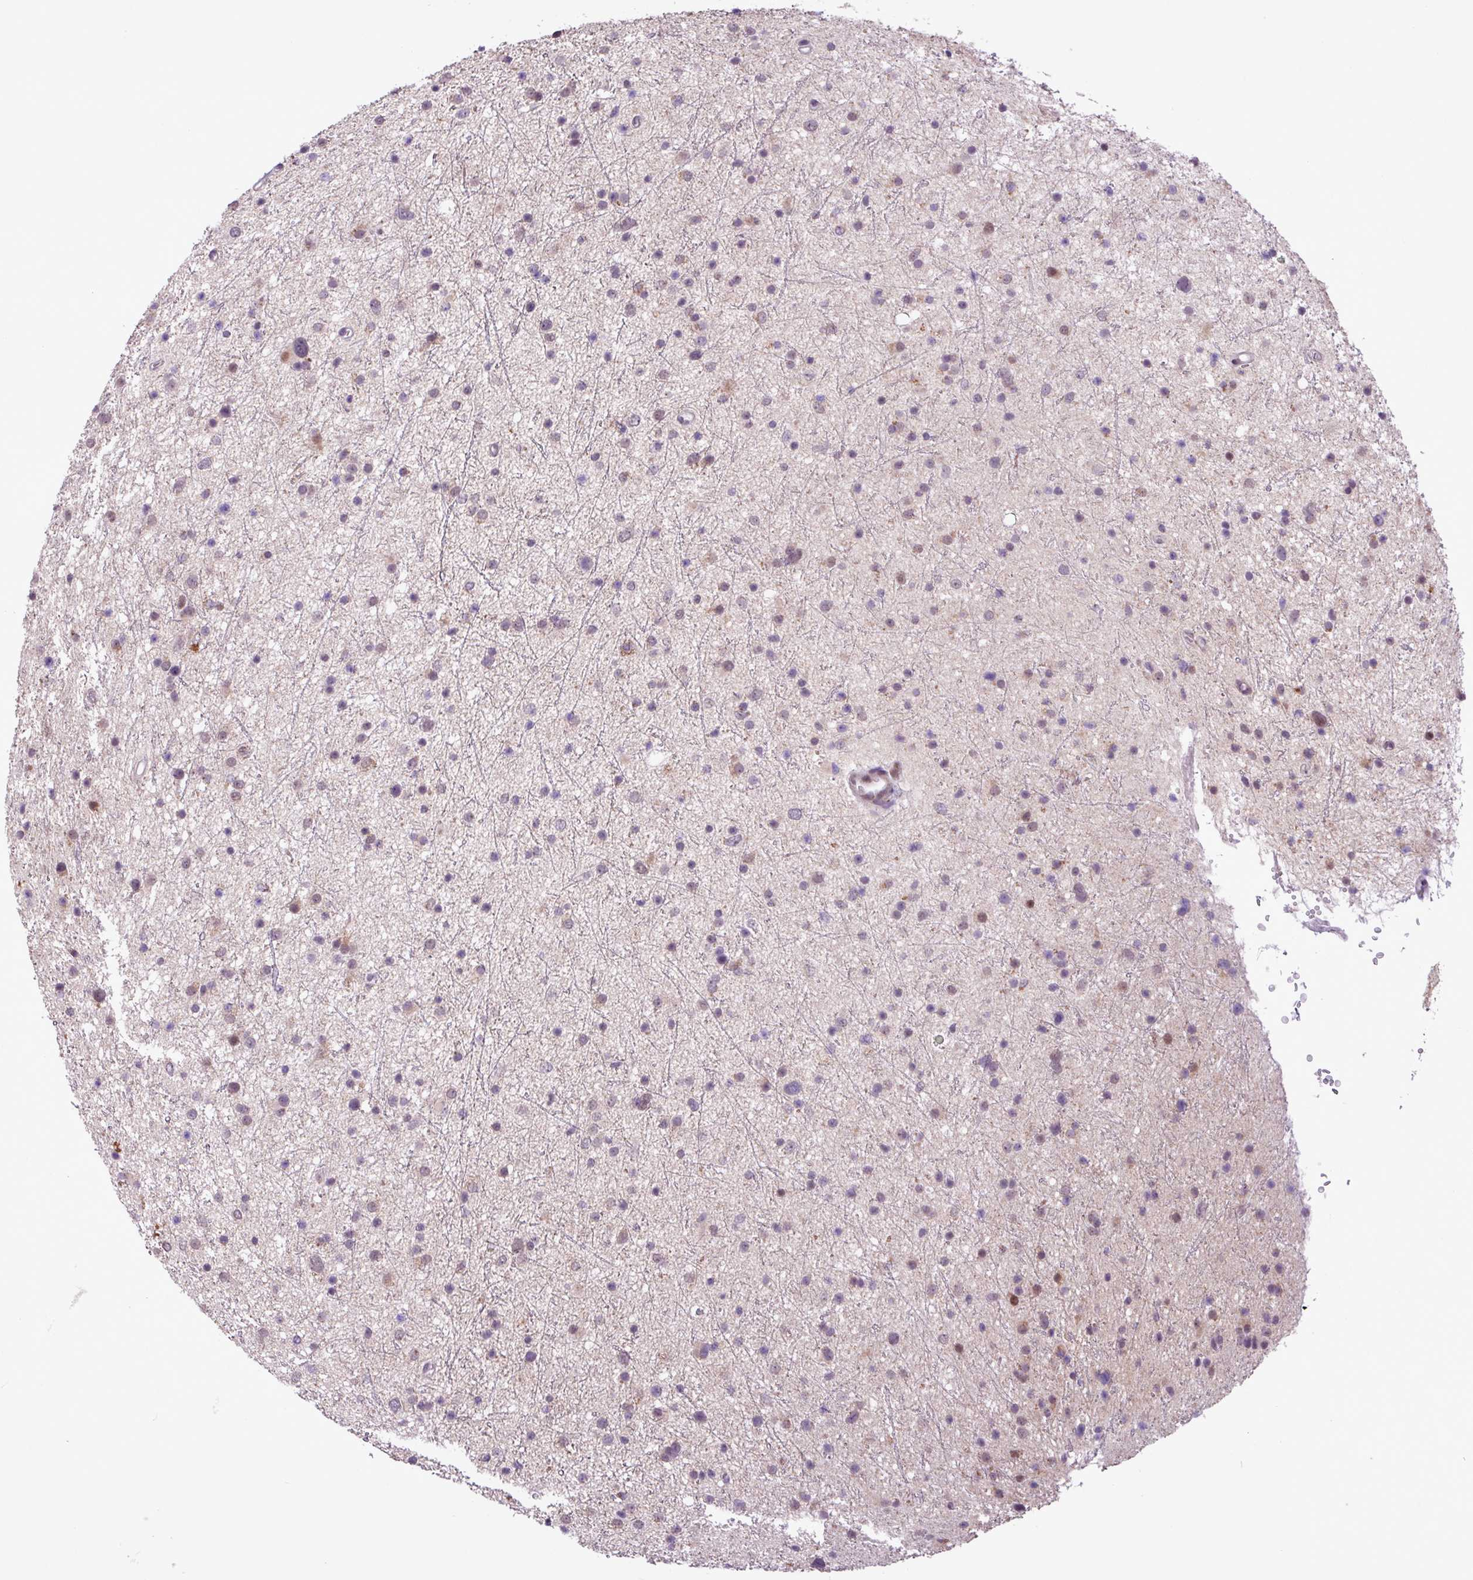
{"staining": {"intensity": "weak", "quantity": "<25%", "location": "nuclear"}, "tissue": "glioma", "cell_type": "Tumor cells", "image_type": "cancer", "snomed": [{"axis": "morphology", "description": "Glioma, malignant, Low grade"}, {"axis": "topography", "description": "Cerebral cortex"}], "caption": "A histopathology image of human malignant glioma (low-grade) is negative for staining in tumor cells. (Brightfield microscopy of DAB (3,3'-diaminobenzidine) immunohistochemistry (IHC) at high magnification).", "gene": "ZNF354A", "patient": {"sex": "female", "age": 39}}